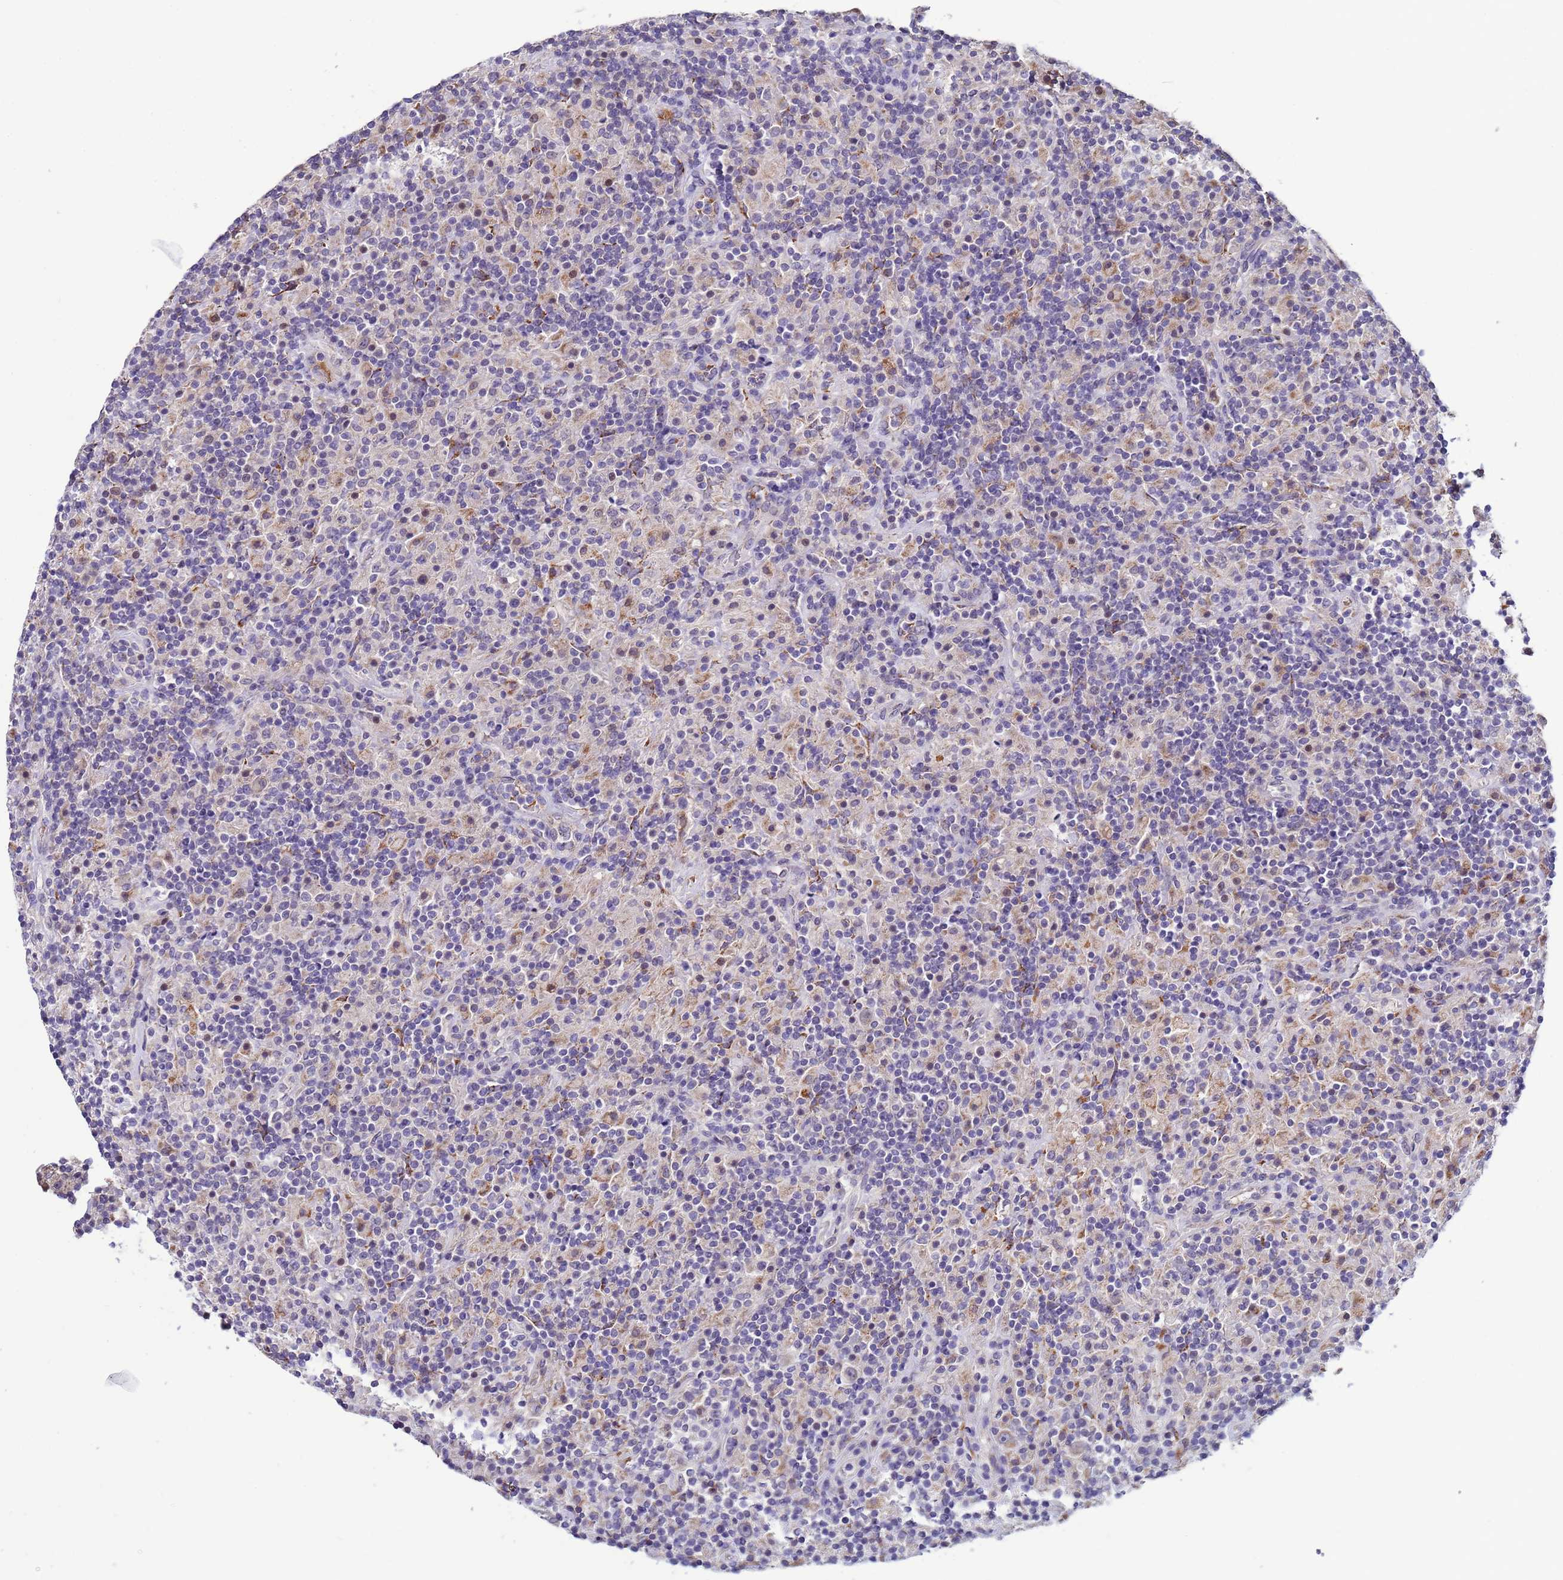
{"staining": {"intensity": "negative", "quantity": "none", "location": "none"}, "tissue": "lymphoma", "cell_type": "Tumor cells", "image_type": "cancer", "snomed": [{"axis": "morphology", "description": "Hodgkin's disease, NOS"}, {"axis": "topography", "description": "Lymph node"}], "caption": "Immunohistochemistry (IHC) of human lymphoma displays no staining in tumor cells.", "gene": "CLHC1", "patient": {"sex": "male", "age": 70}}